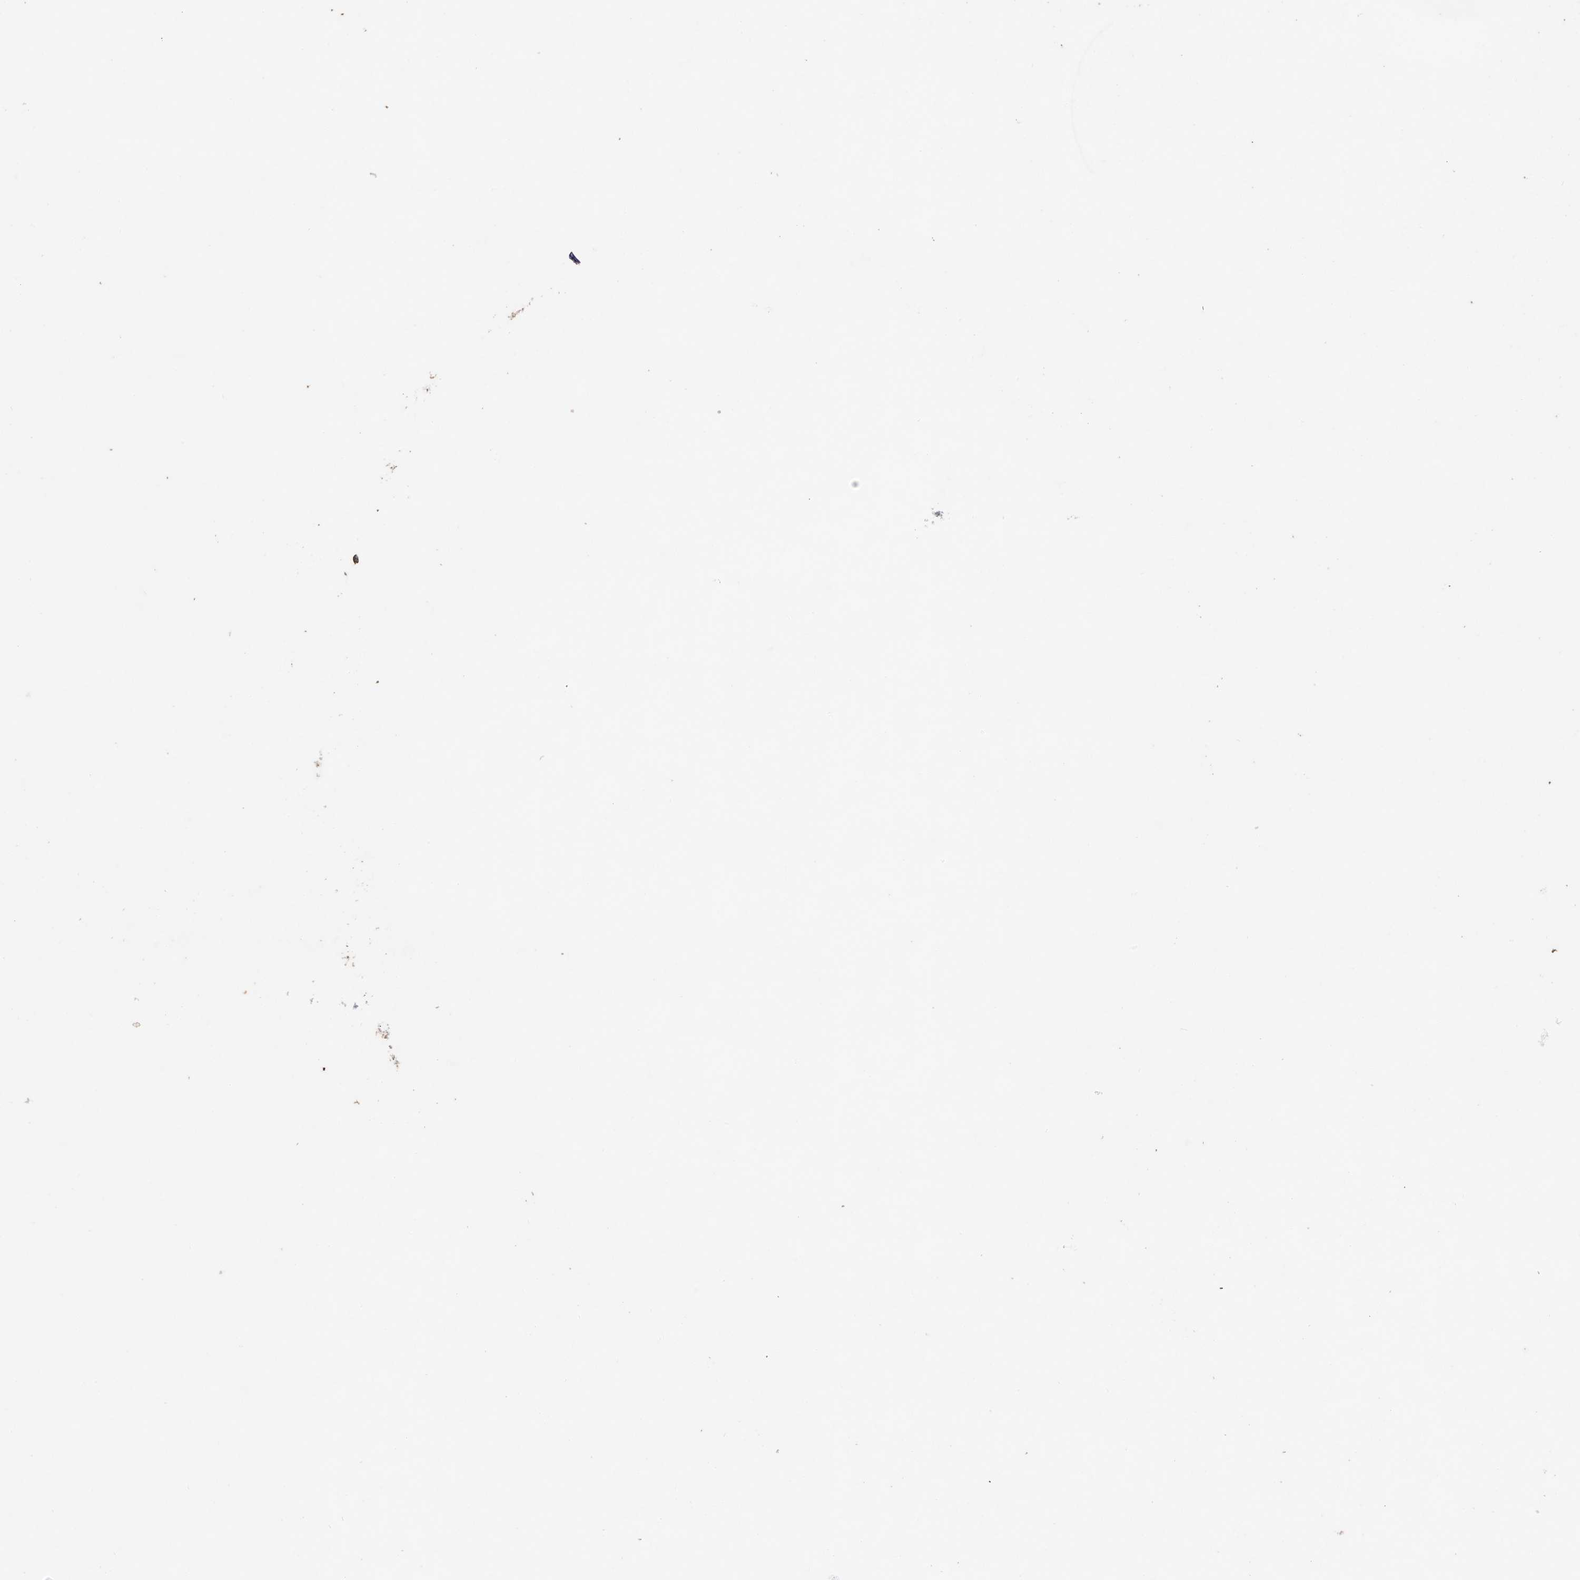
{"staining": {"intensity": "moderate", "quantity": ">75%", "location": "cytoplasmic/membranous"}, "tissue": "endometrial cancer", "cell_type": "Tumor cells", "image_type": "cancer", "snomed": [{"axis": "morphology", "description": "Adenocarcinoma, NOS"}, {"axis": "topography", "description": "Endometrium"}], "caption": "Immunohistochemical staining of endometrial cancer (adenocarcinoma) demonstrates moderate cytoplasmic/membranous protein staining in approximately >75% of tumor cells. The staining was performed using DAB, with brown indicating positive protein expression. Nuclei are stained blue with hematoxylin.", "gene": "AP4B1", "patient": {"sex": "female", "age": 51}}